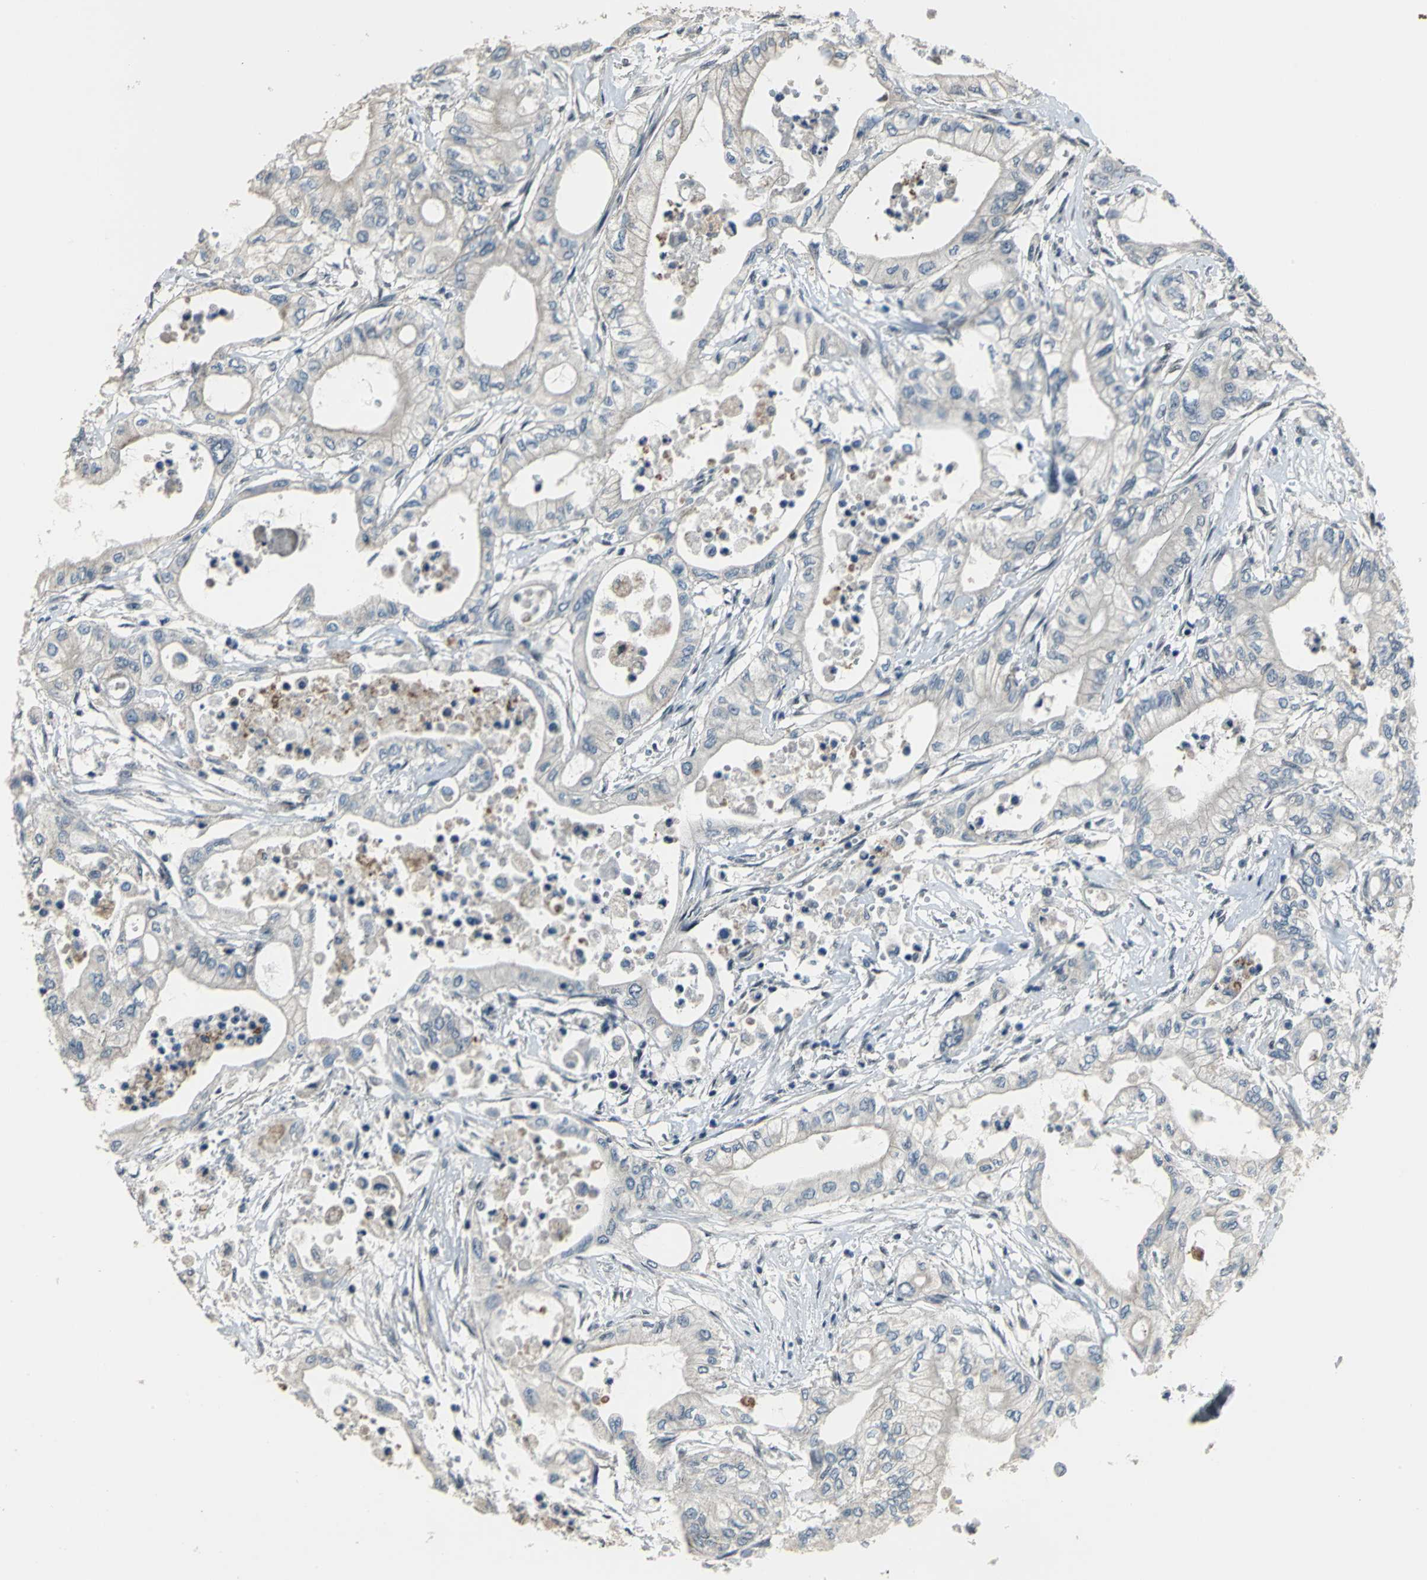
{"staining": {"intensity": "negative", "quantity": "none", "location": "none"}, "tissue": "pancreatic cancer", "cell_type": "Tumor cells", "image_type": "cancer", "snomed": [{"axis": "morphology", "description": "Adenocarcinoma, NOS"}, {"axis": "topography", "description": "Pancreas"}], "caption": "DAB immunohistochemical staining of human pancreatic cancer (adenocarcinoma) exhibits no significant expression in tumor cells. The staining was performed using DAB to visualize the protein expression in brown, while the nuclei were stained in blue with hematoxylin (Magnification: 20x).", "gene": "ELF2", "patient": {"sex": "male", "age": 79}}